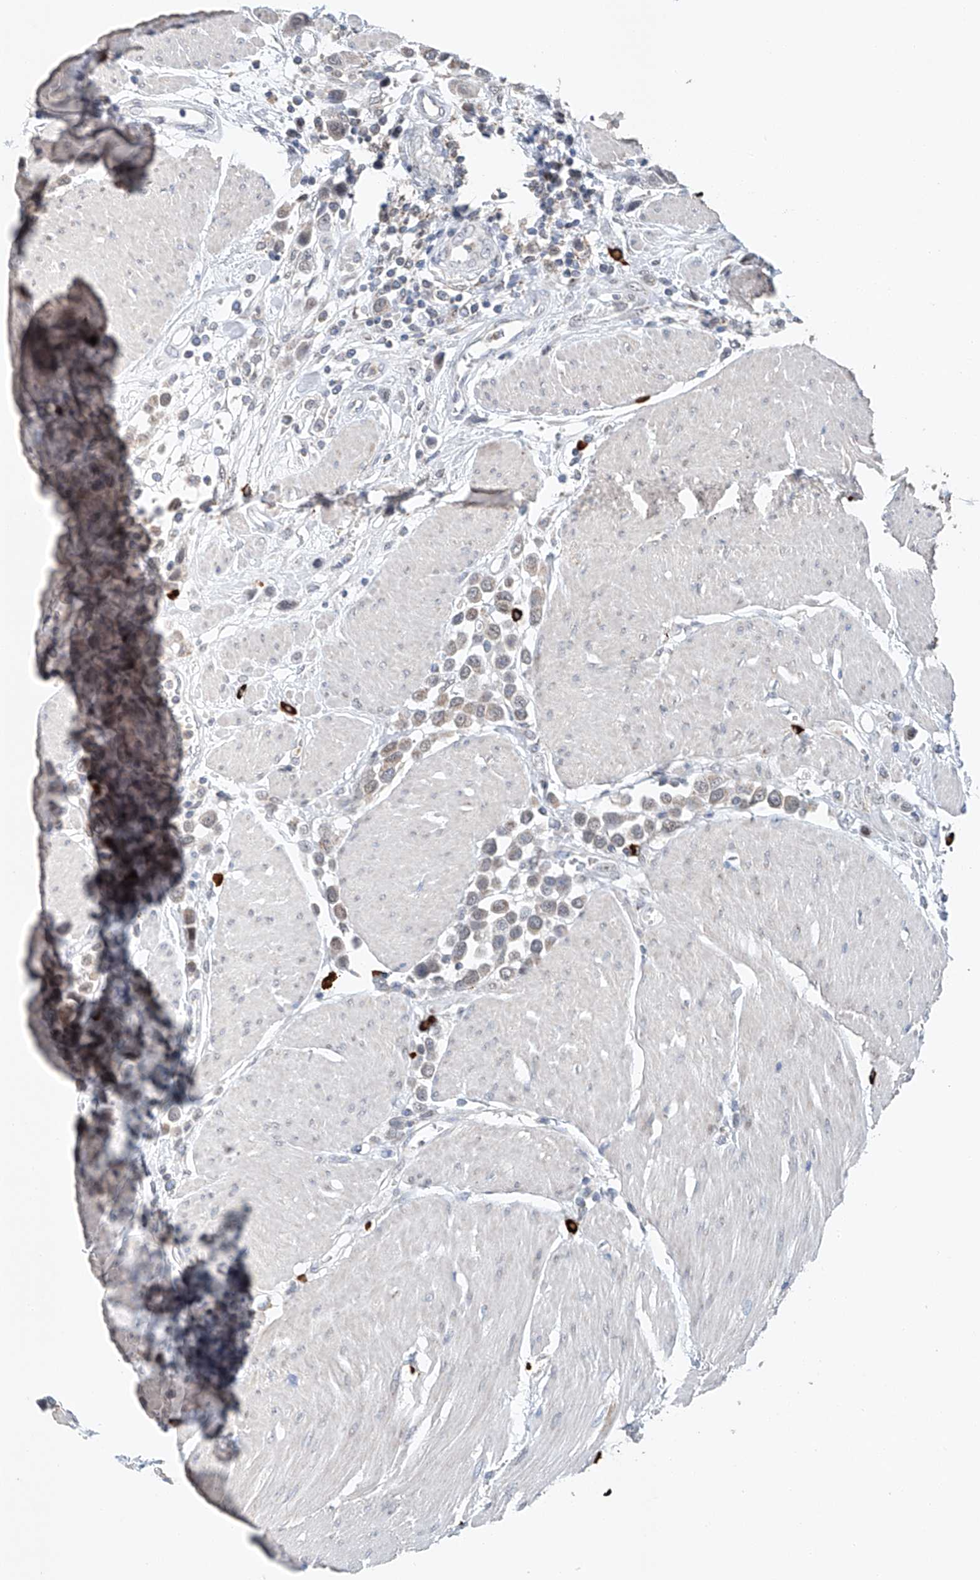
{"staining": {"intensity": "weak", "quantity": "25%-75%", "location": "cytoplasmic/membranous"}, "tissue": "urothelial cancer", "cell_type": "Tumor cells", "image_type": "cancer", "snomed": [{"axis": "morphology", "description": "Urothelial carcinoma, High grade"}, {"axis": "topography", "description": "Urinary bladder"}], "caption": "High-power microscopy captured an immunohistochemistry image of high-grade urothelial carcinoma, revealing weak cytoplasmic/membranous staining in about 25%-75% of tumor cells. (DAB IHC, brown staining for protein, blue staining for nuclei).", "gene": "KLF15", "patient": {"sex": "male", "age": 50}}